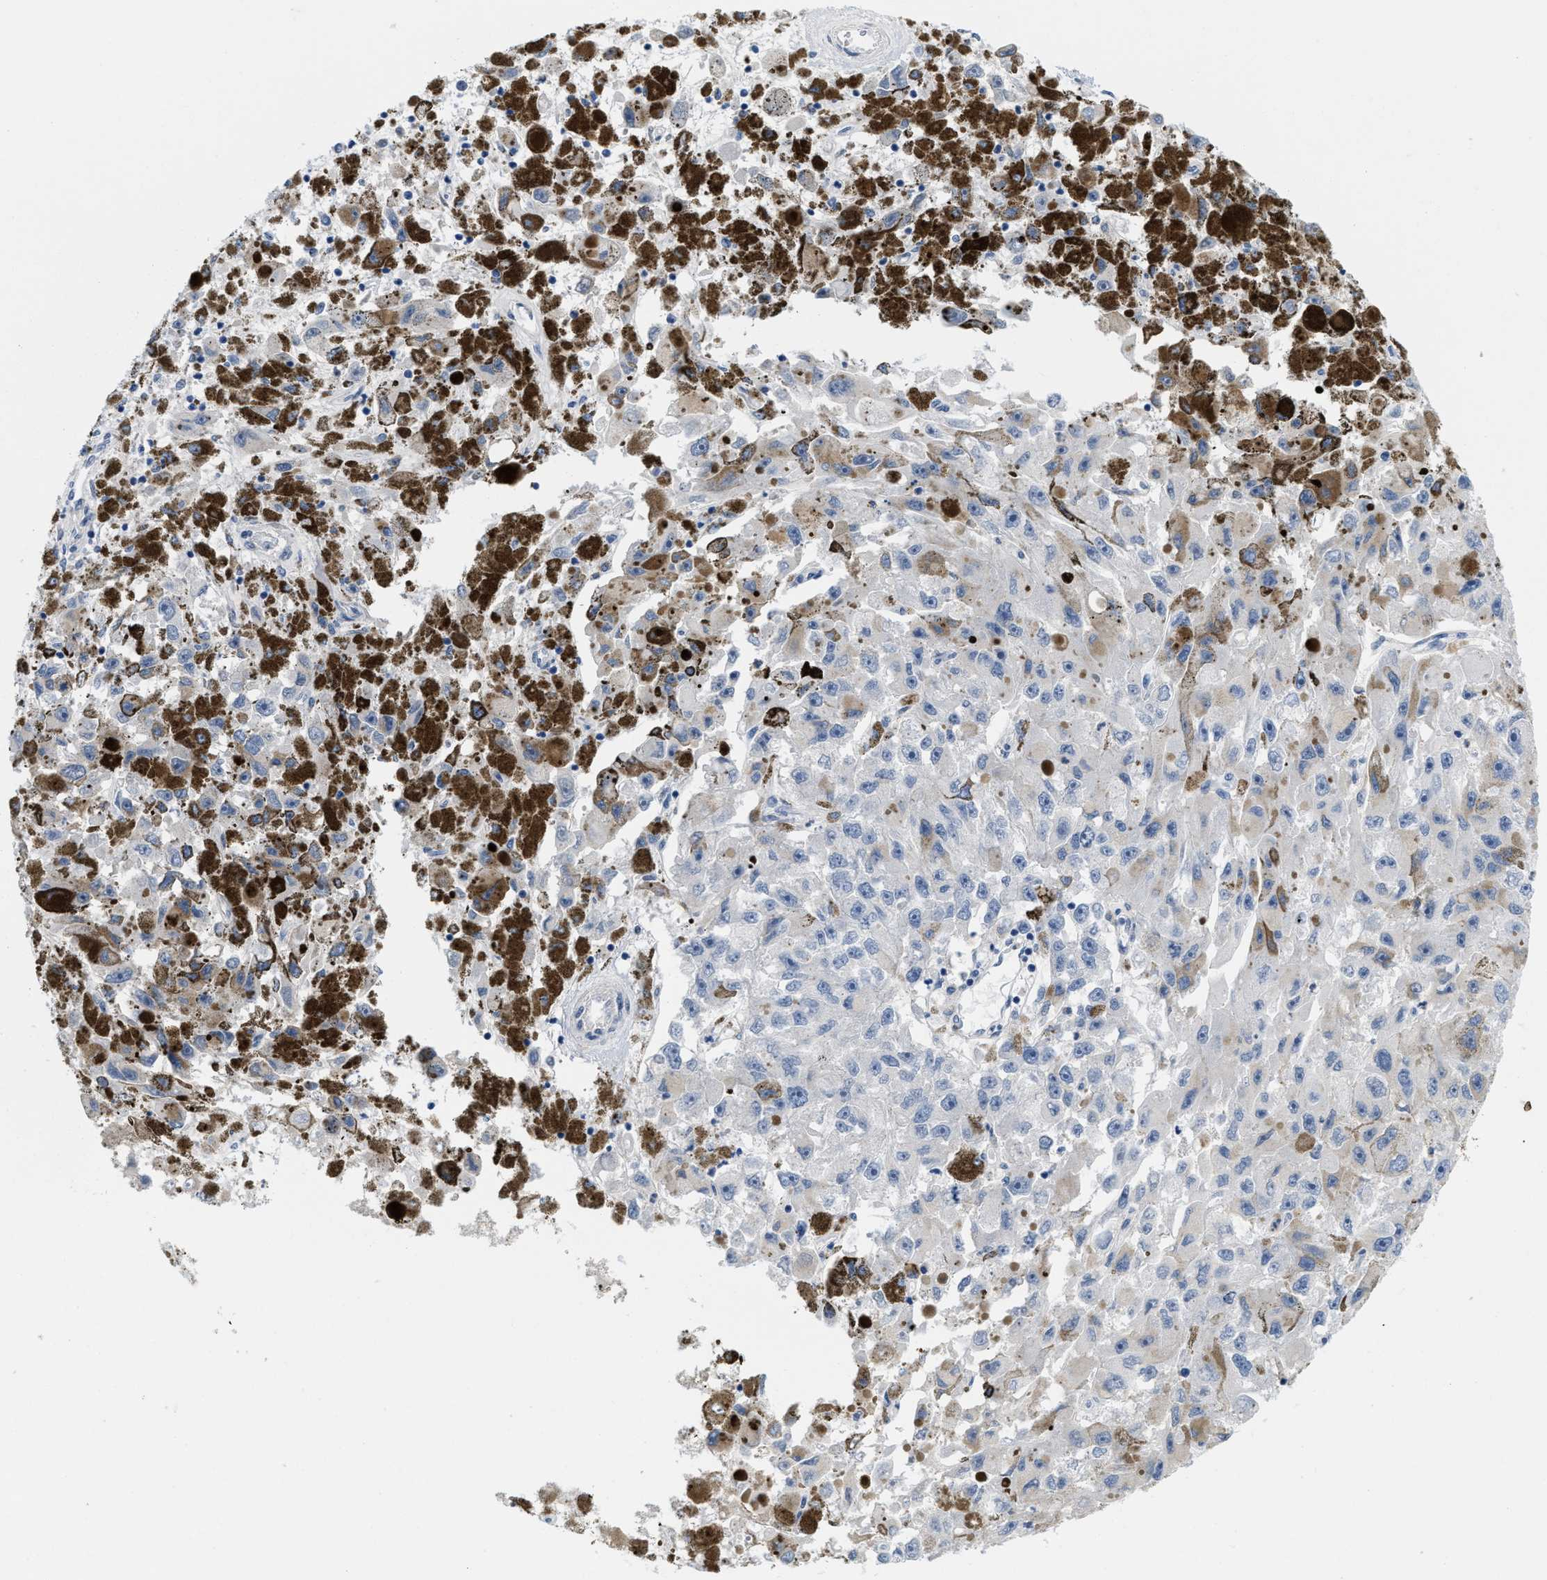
{"staining": {"intensity": "weak", "quantity": "<25%", "location": "cytoplasmic/membranous,nuclear"}, "tissue": "melanoma", "cell_type": "Tumor cells", "image_type": "cancer", "snomed": [{"axis": "morphology", "description": "Malignant melanoma, NOS"}, {"axis": "topography", "description": "Skin"}], "caption": "This is an immunohistochemistry histopathology image of malignant melanoma. There is no staining in tumor cells.", "gene": "NFIX", "patient": {"sex": "female", "age": 104}}